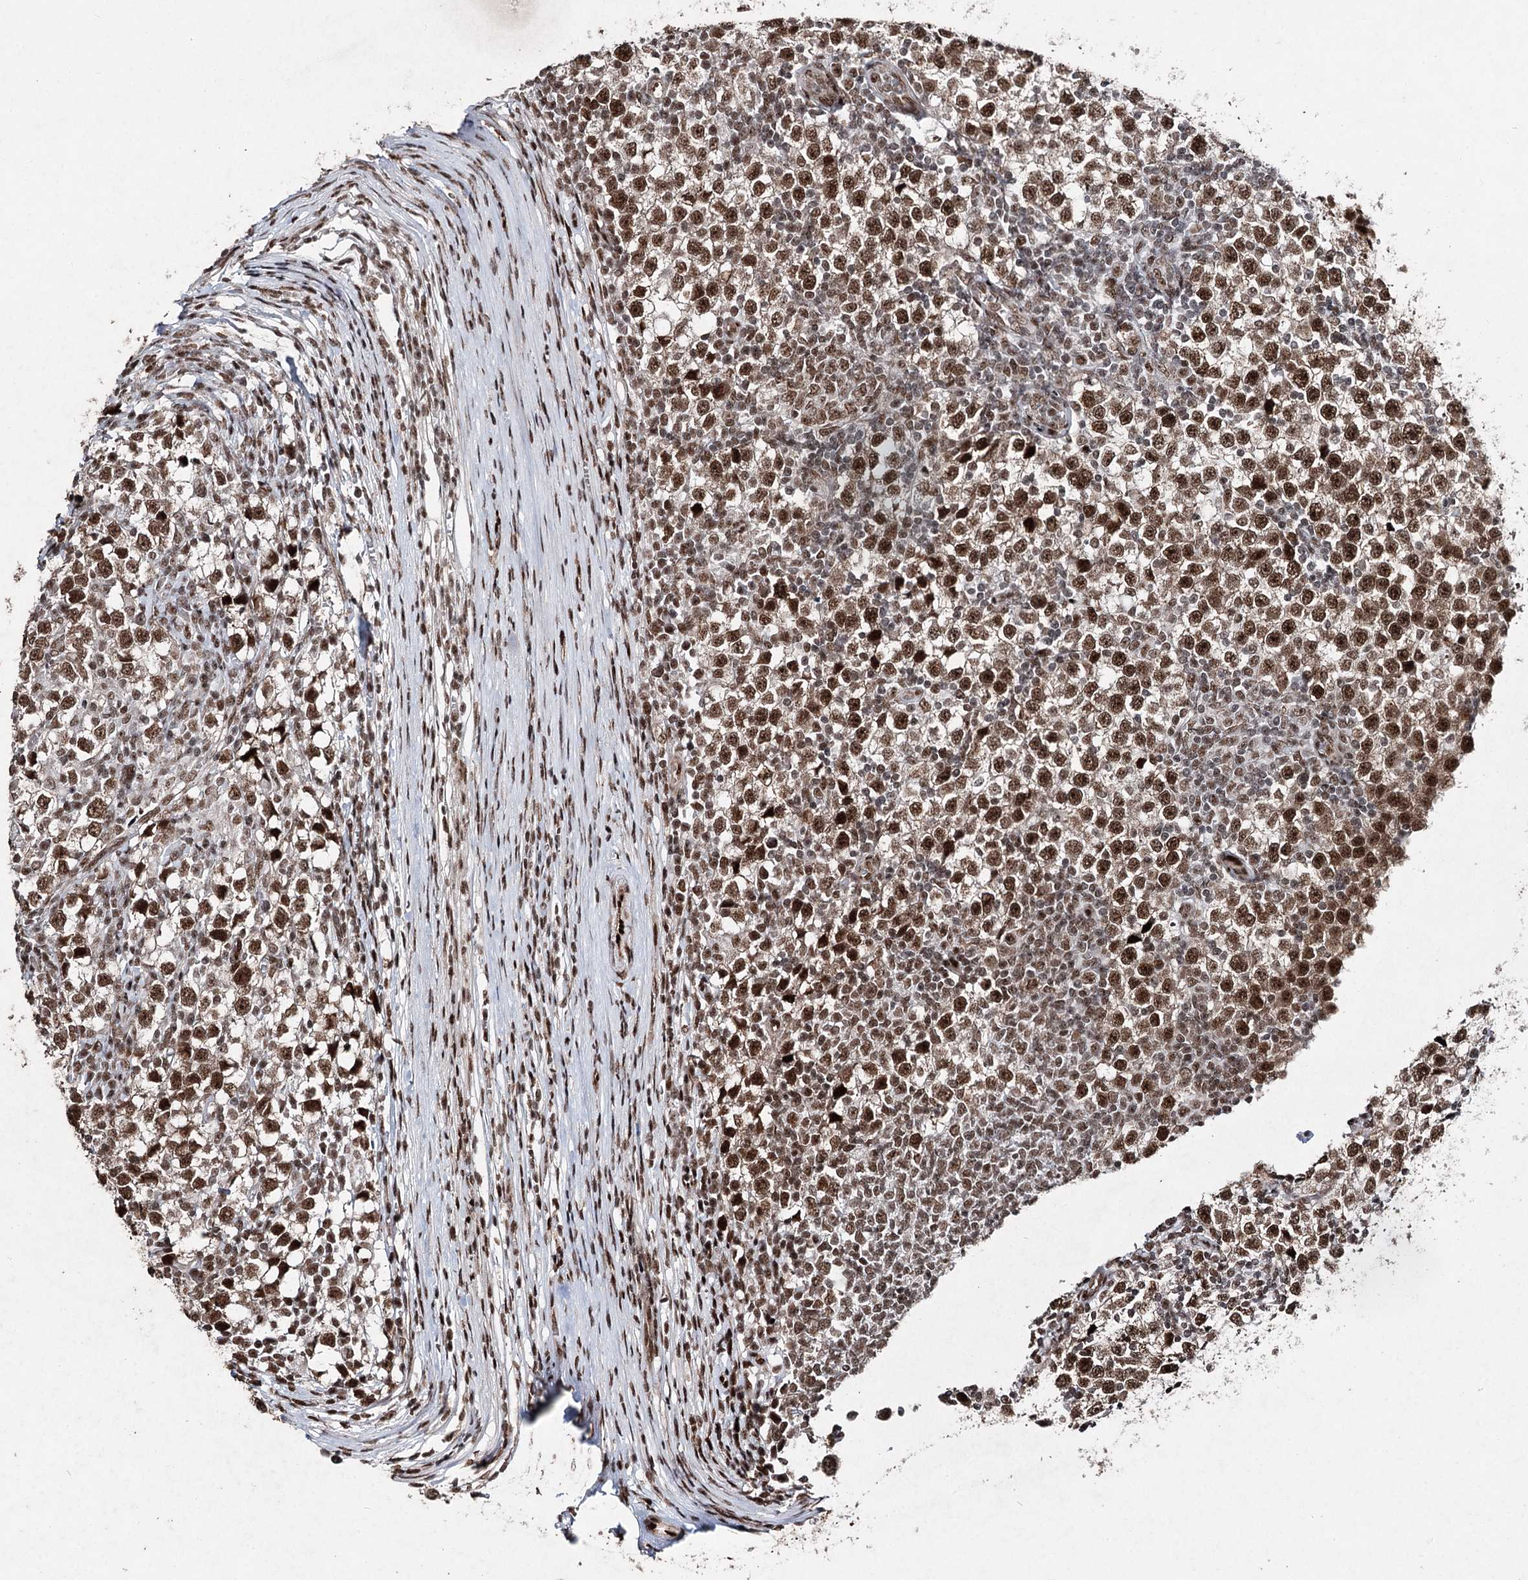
{"staining": {"intensity": "strong", "quantity": ">75%", "location": "nuclear"}, "tissue": "testis cancer", "cell_type": "Tumor cells", "image_type": "cancer", "snomed": [{"axis": "morphology", "description": "Seminoma, NOS"}, {"axis": "topography", "description": "Testis"}], "caption": "Protein expression analysis of testis cancer demonstrates strong nuclear expression in about >75% of tumor cells. Immunohistochemistry (ihc) stains the protein in brown and the nuclei are stained blue.", "gene": "PDCD4", "patient": {"sex": "male", "age": 65}}